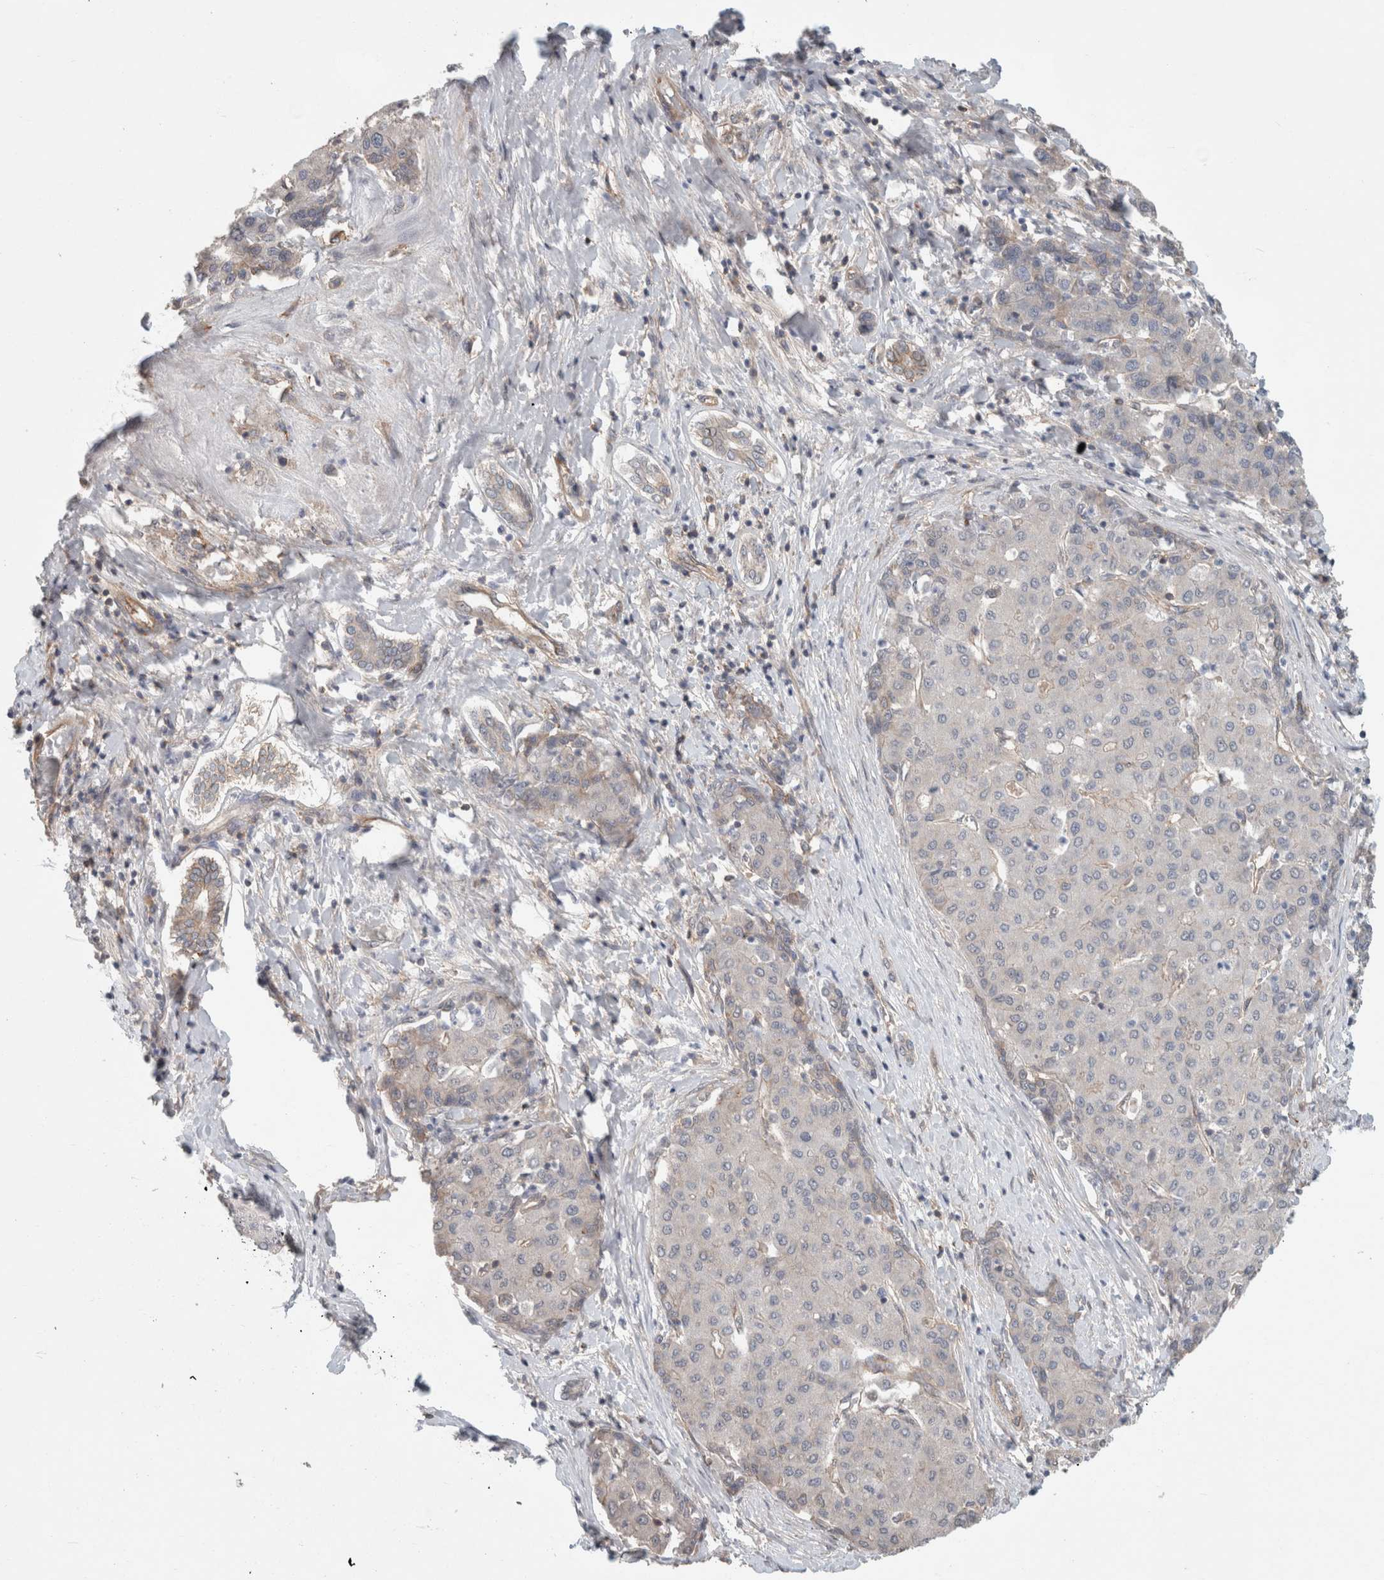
{"staining": {"intensity": "negative", "quantity": "none", "location": "none"}, "tissue": "liver cancer", "cell_type": "Tumor cells", "image_type": "cancer", "snomed": [{"axis": "morphology", "description": "Carcinoma, Hepatocellular, NOS"}, {"axis": "topography", "description": "Liver"}], "caption": "The histopathology image reveals no staining of tumor cells in liver cancer.", "gene": "RASAL2", "patient": {"sex": "male", "age": 65}}